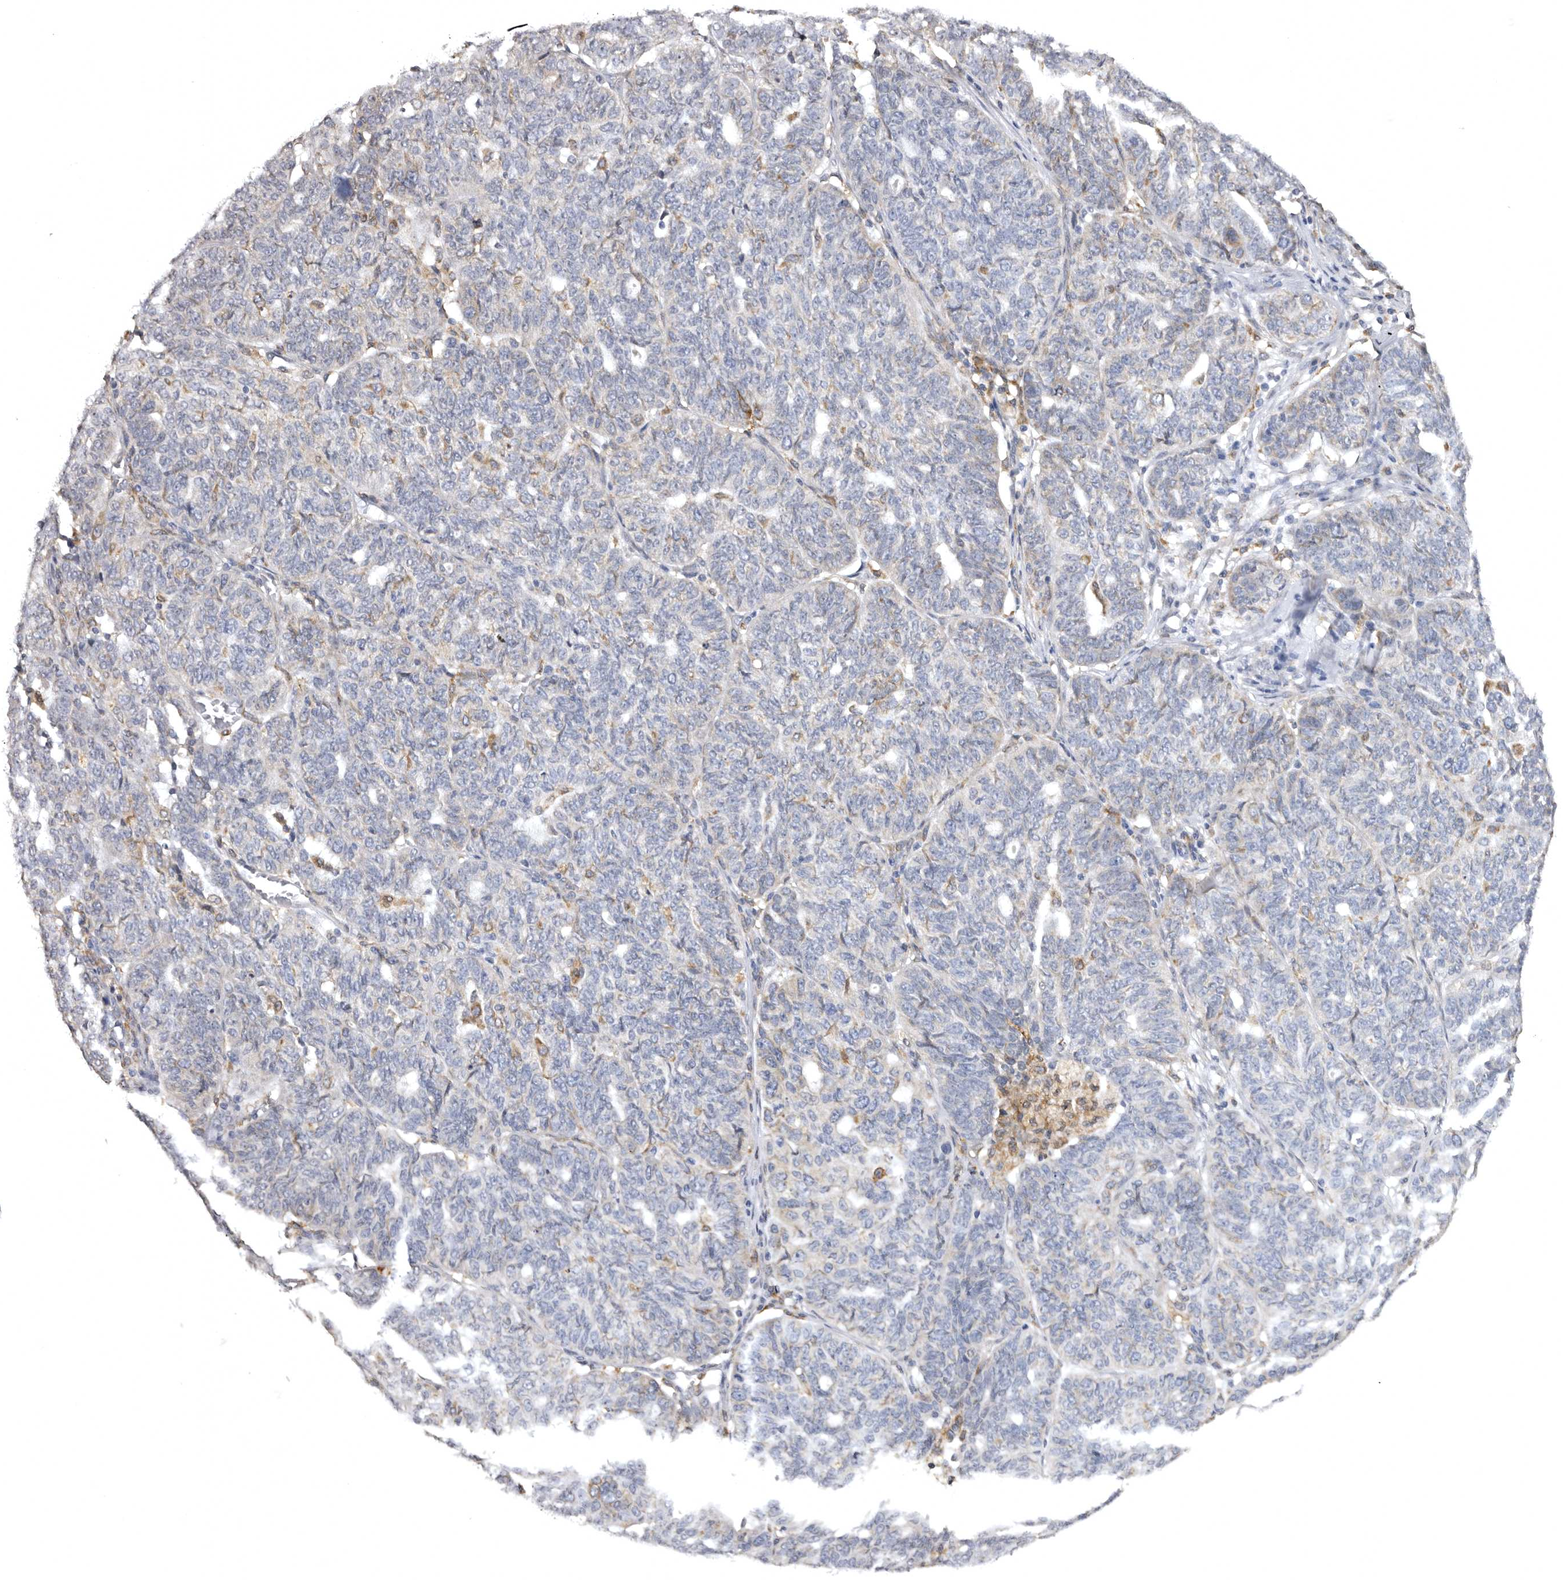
{"staining": {"intensity": "weak", "quantity": "<25%", "location": "cytoplasmic/membranous"}, "tissue": "ovarian cancer", "cell_type": "Tumor cells", "image_type": "cancer", "snomed": [{"axis": "morphology", "description": "Cystadenocarcinoma, serous, NOS"}, {"axis": "topography", "description": "Ovary"}], "caption": "There is no significant expression in tumor cells of ovarian cancer. (Stains: DAB (3,3'-diaminobenzidine) immunohistochemistry (IHC) with hematoxylin counter stain, Microscopy: brightfield microscopy at high magnification).", "gene": "INKA2", "patient": {"sex": "female", "age": 59}}